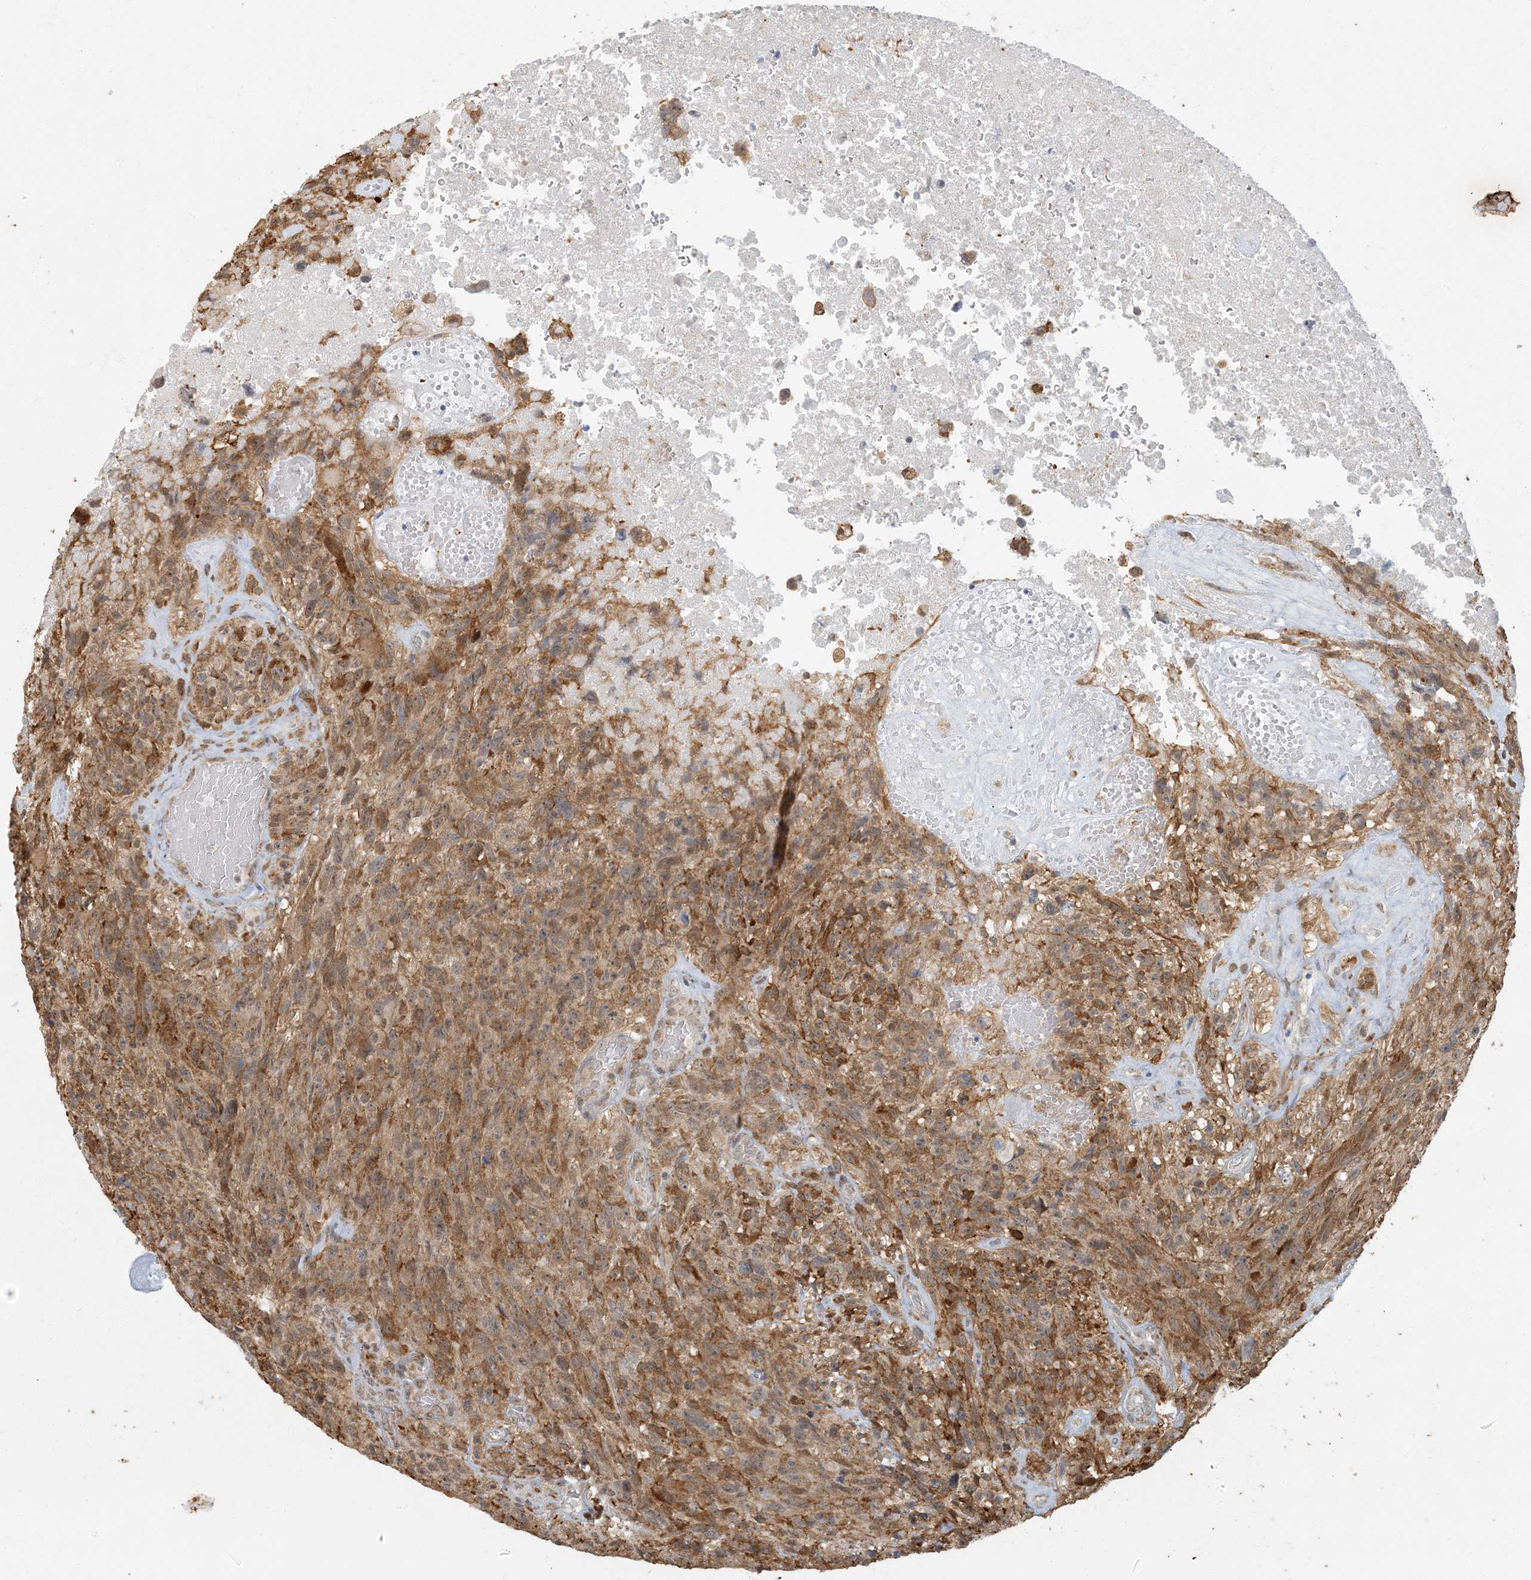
{"staining": {"intensity": "moderate", "quantity": ">75%", "location": "cytoplasmic/membranous"}, "tissue": "glioma", "cell_type": "Tumor cells", "image_type": "cancer", "snomed": [{"axis": "morphology", "description": "Glioma, malignant, High grade"}, {"axis": "topography", "description": "Brain"}], "caption": "Human glioma stained with a protein marker exhibits moderate staining in tumor cells.", "gene": "AK9", "patient": {"sex": "male", "age": 69}}